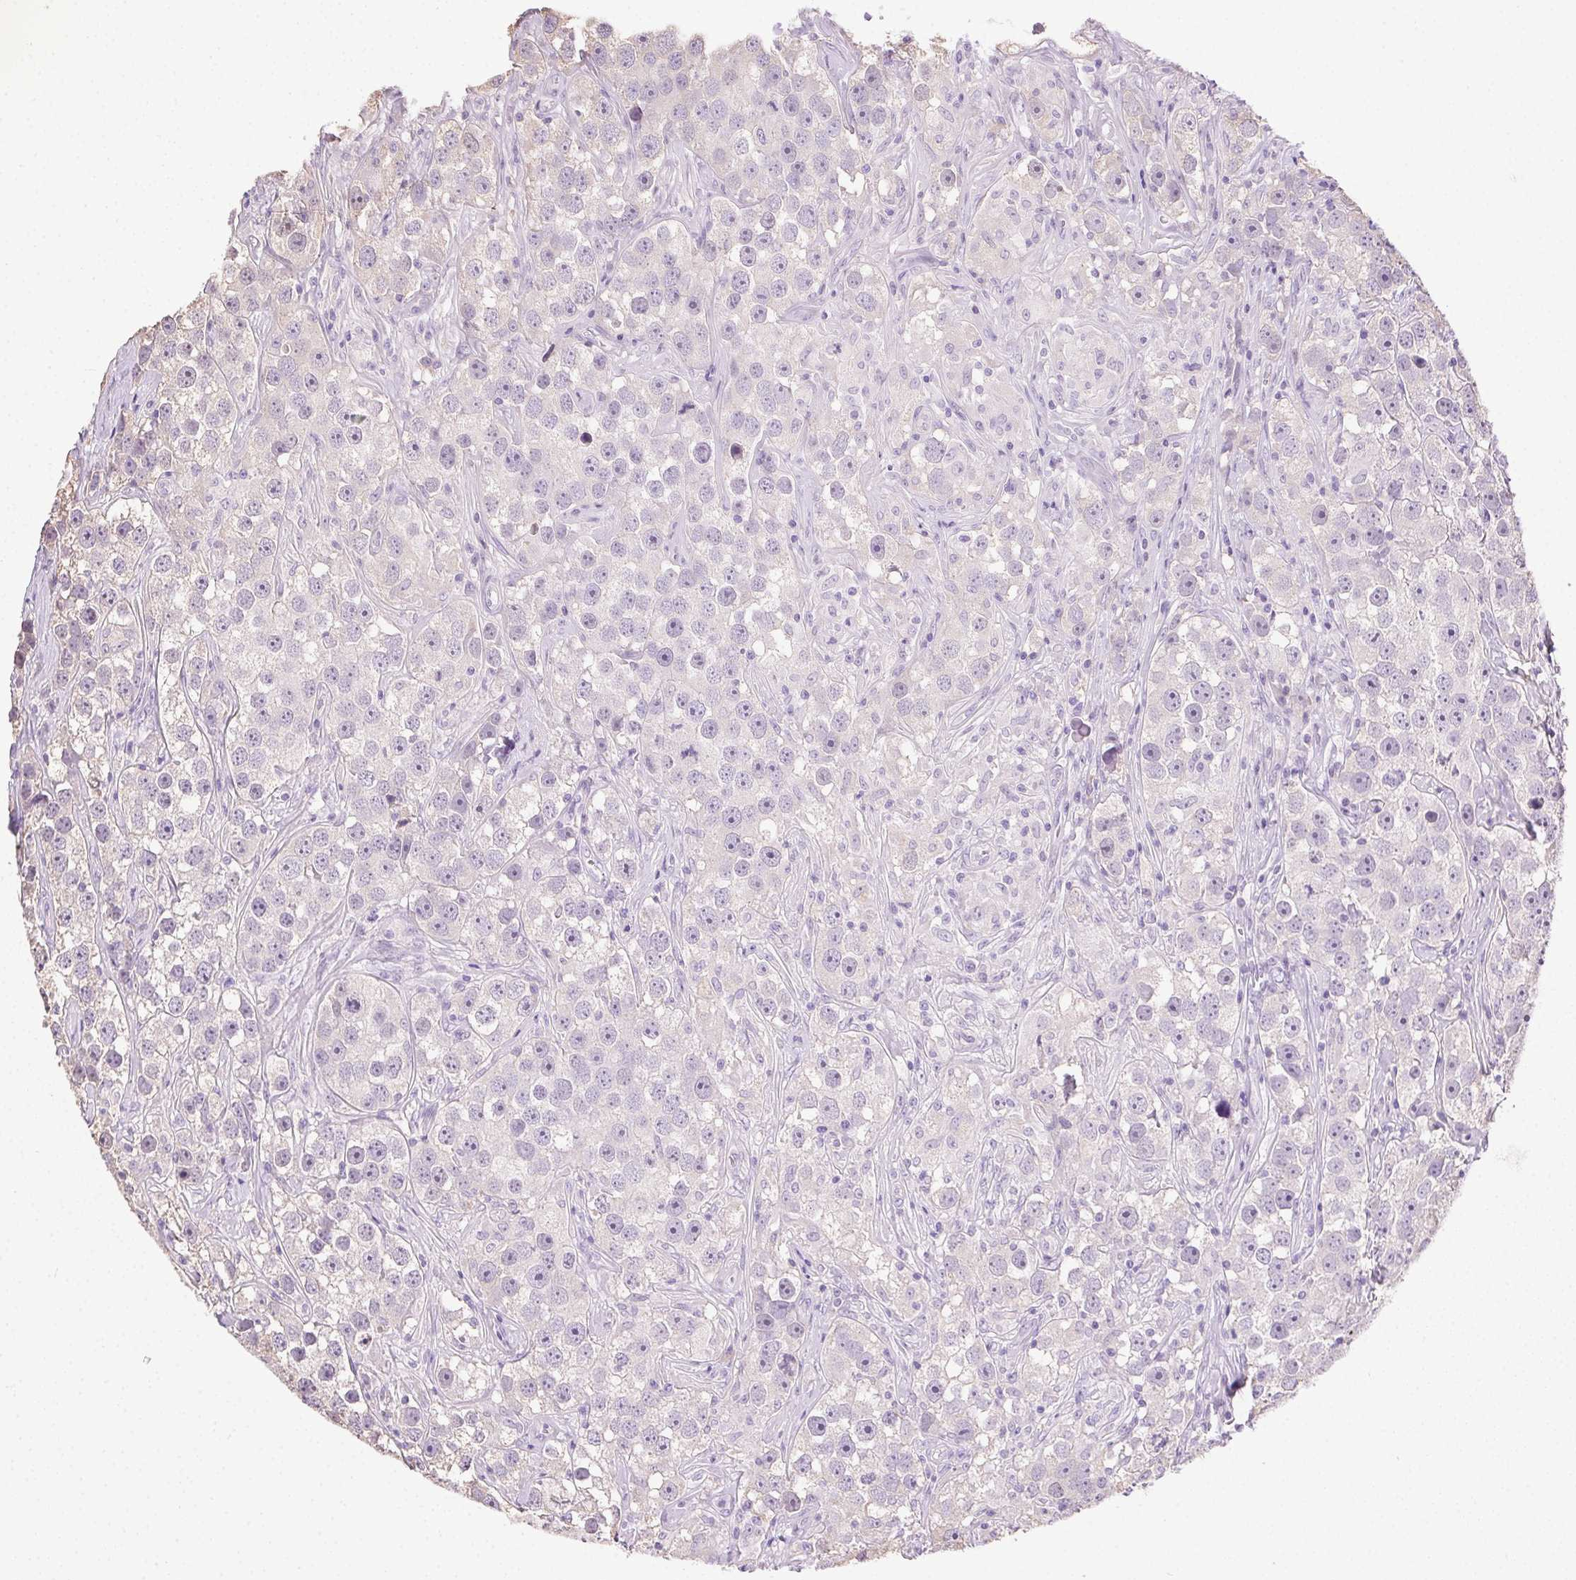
{"staining": {"intensity": "negative", "quantity": "none", "location": "none"}, "tissue": "testis cancer", "cell_type": "Tumor cells", "image_type": "cancer", "snomed": [{"axis": "morphology", "description": "Seminoma, NOS"}, {"axis": "topography", "description": "Testis"}], "caption": "A micrograph of human testis seminoma is negative for staining in tumor cells.", "gene": "SYCE2", "patient": {"sex": "male", "age": 49}}